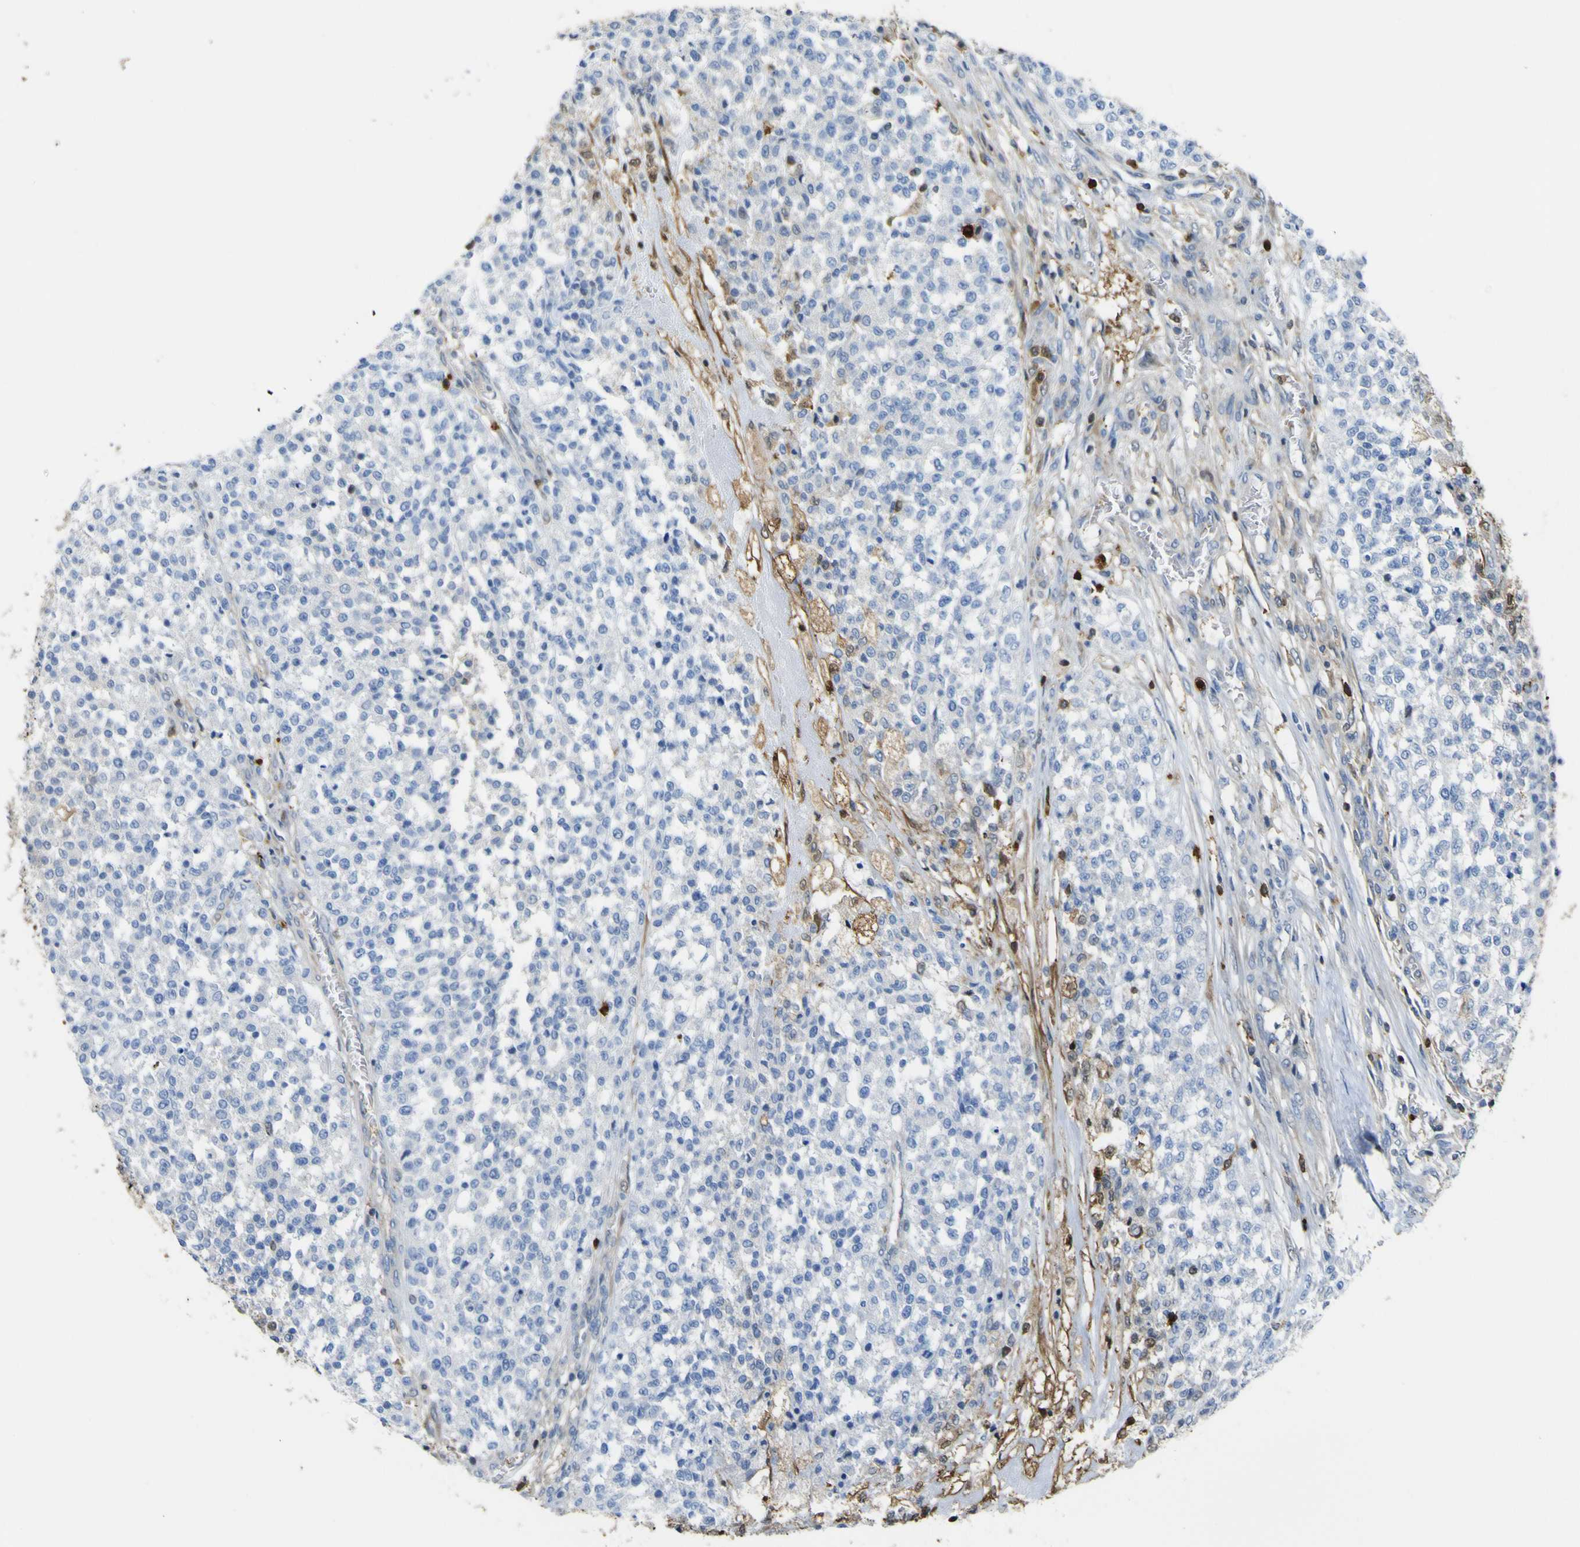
{"staining": {"intensity": "negative", "quantity": "none", "location": "none"}, "tissue": "testis cancer", "cell_type": "Tumor cells", "image_type": "cancer", "snomed": [{"axis": "morphology", "description": "Seminoma, NOS"}, {"axis": "topography", "description": "Testis"}], "caption": "A high-resolution micrograph shows immunohistochemistry (IHC) staining of testis seminoma, which shows no significant expression in tumor cells.", "gene": "ABHD3", "patient": {"sex": "male", "age": 59}}